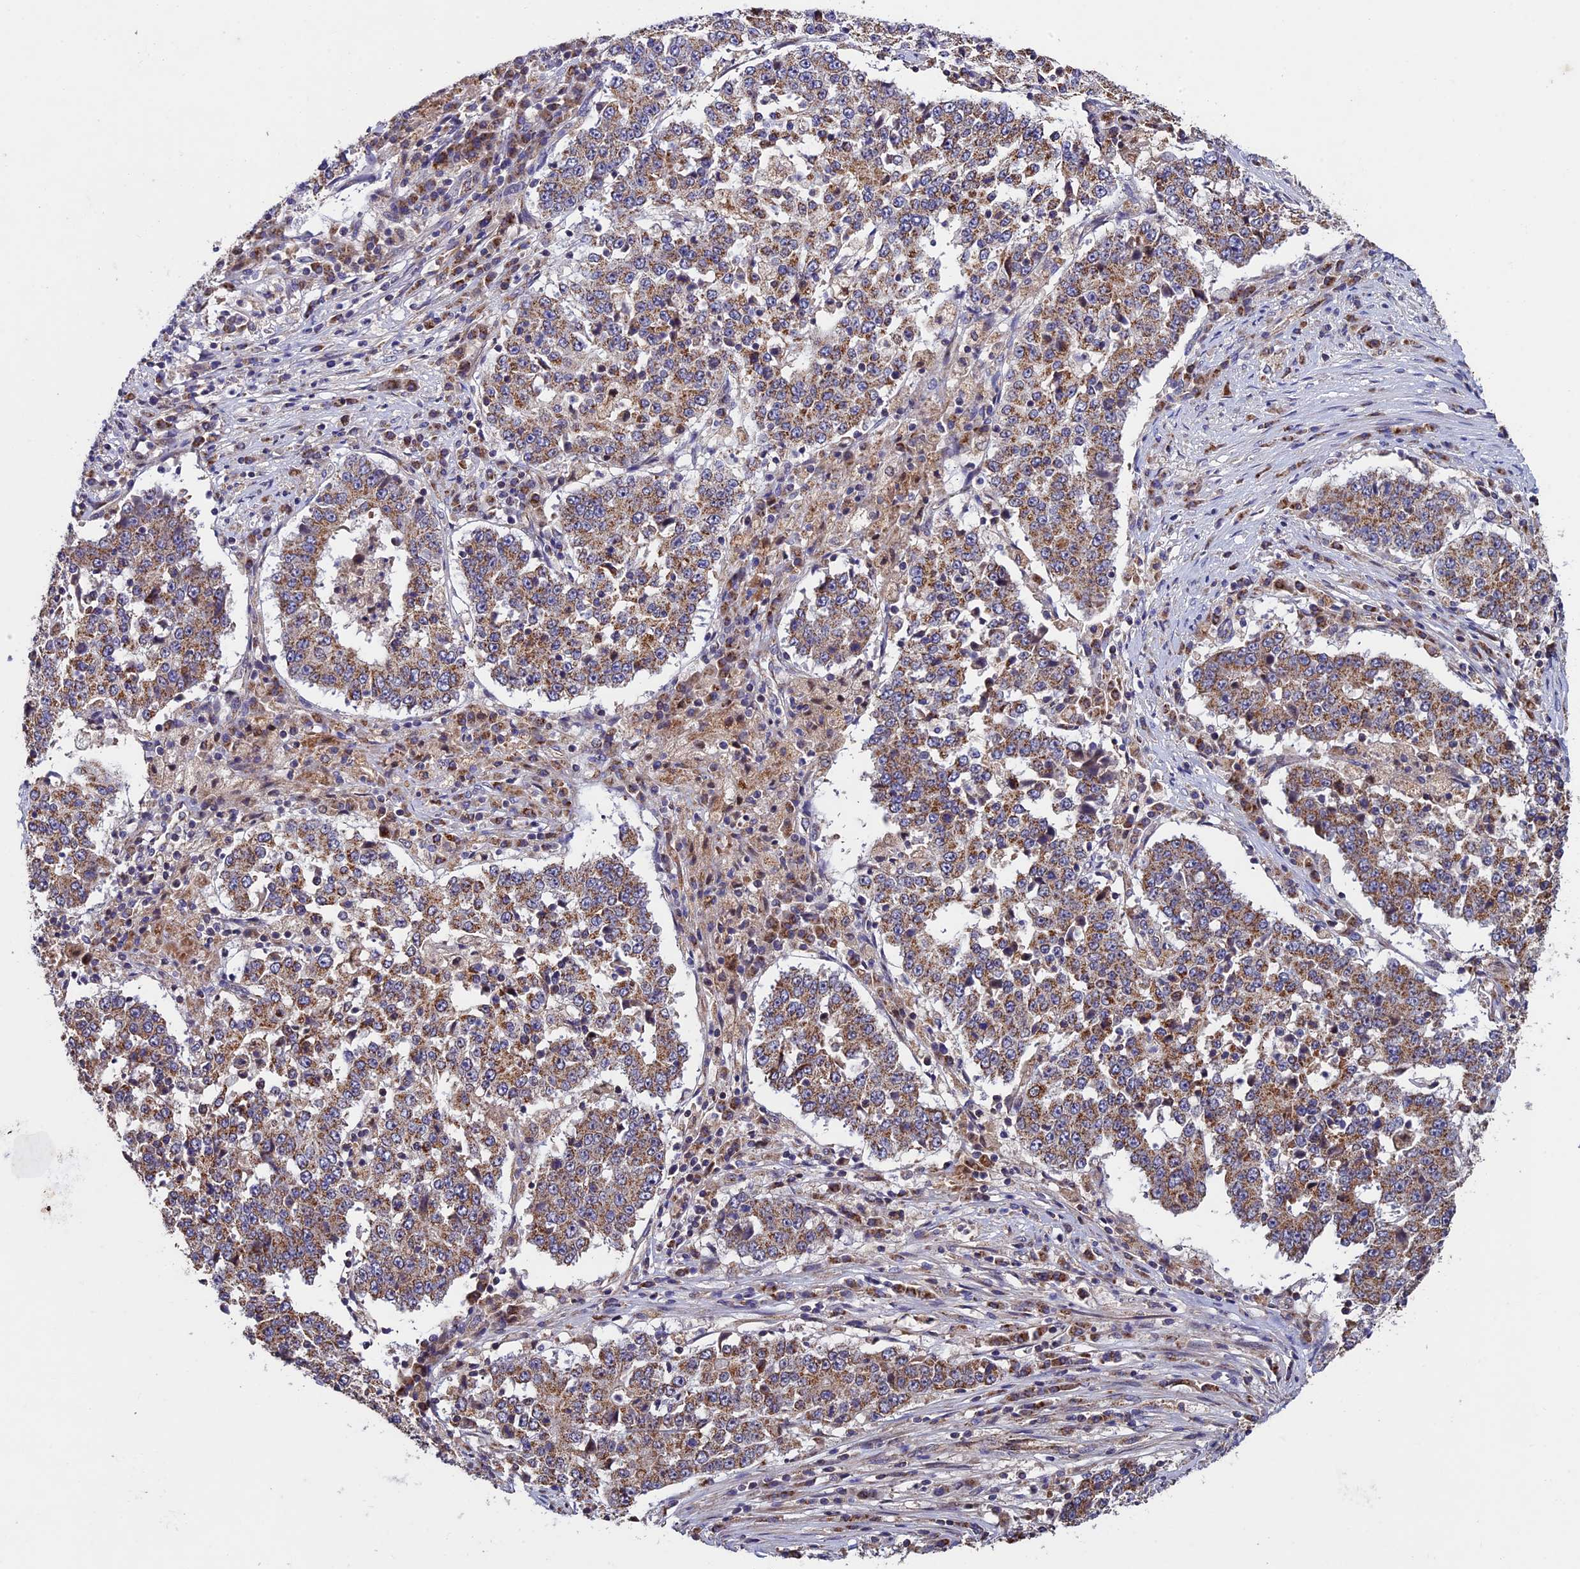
{"staining": {"intensity": "moderate", "quantity": ">75%", "location": "cytoplasmic/membranous"}, "tissue": "stomach cancer", "cell_type": "Tumor cells", "image_type": "cancer", "snomed": [{"axis": "morphology", "description": "Adenocarcinoma, NOS"}, {"axis": "topography", "description": "Stomach"}], "caption": "Stomach cancer (adenocarcinoma) tissue shows moderate cytoplasmic/membranous positivity in about >75% of tumor cells", "gene": "RNF17", "patient": {"sex": "male", "age": 59}}